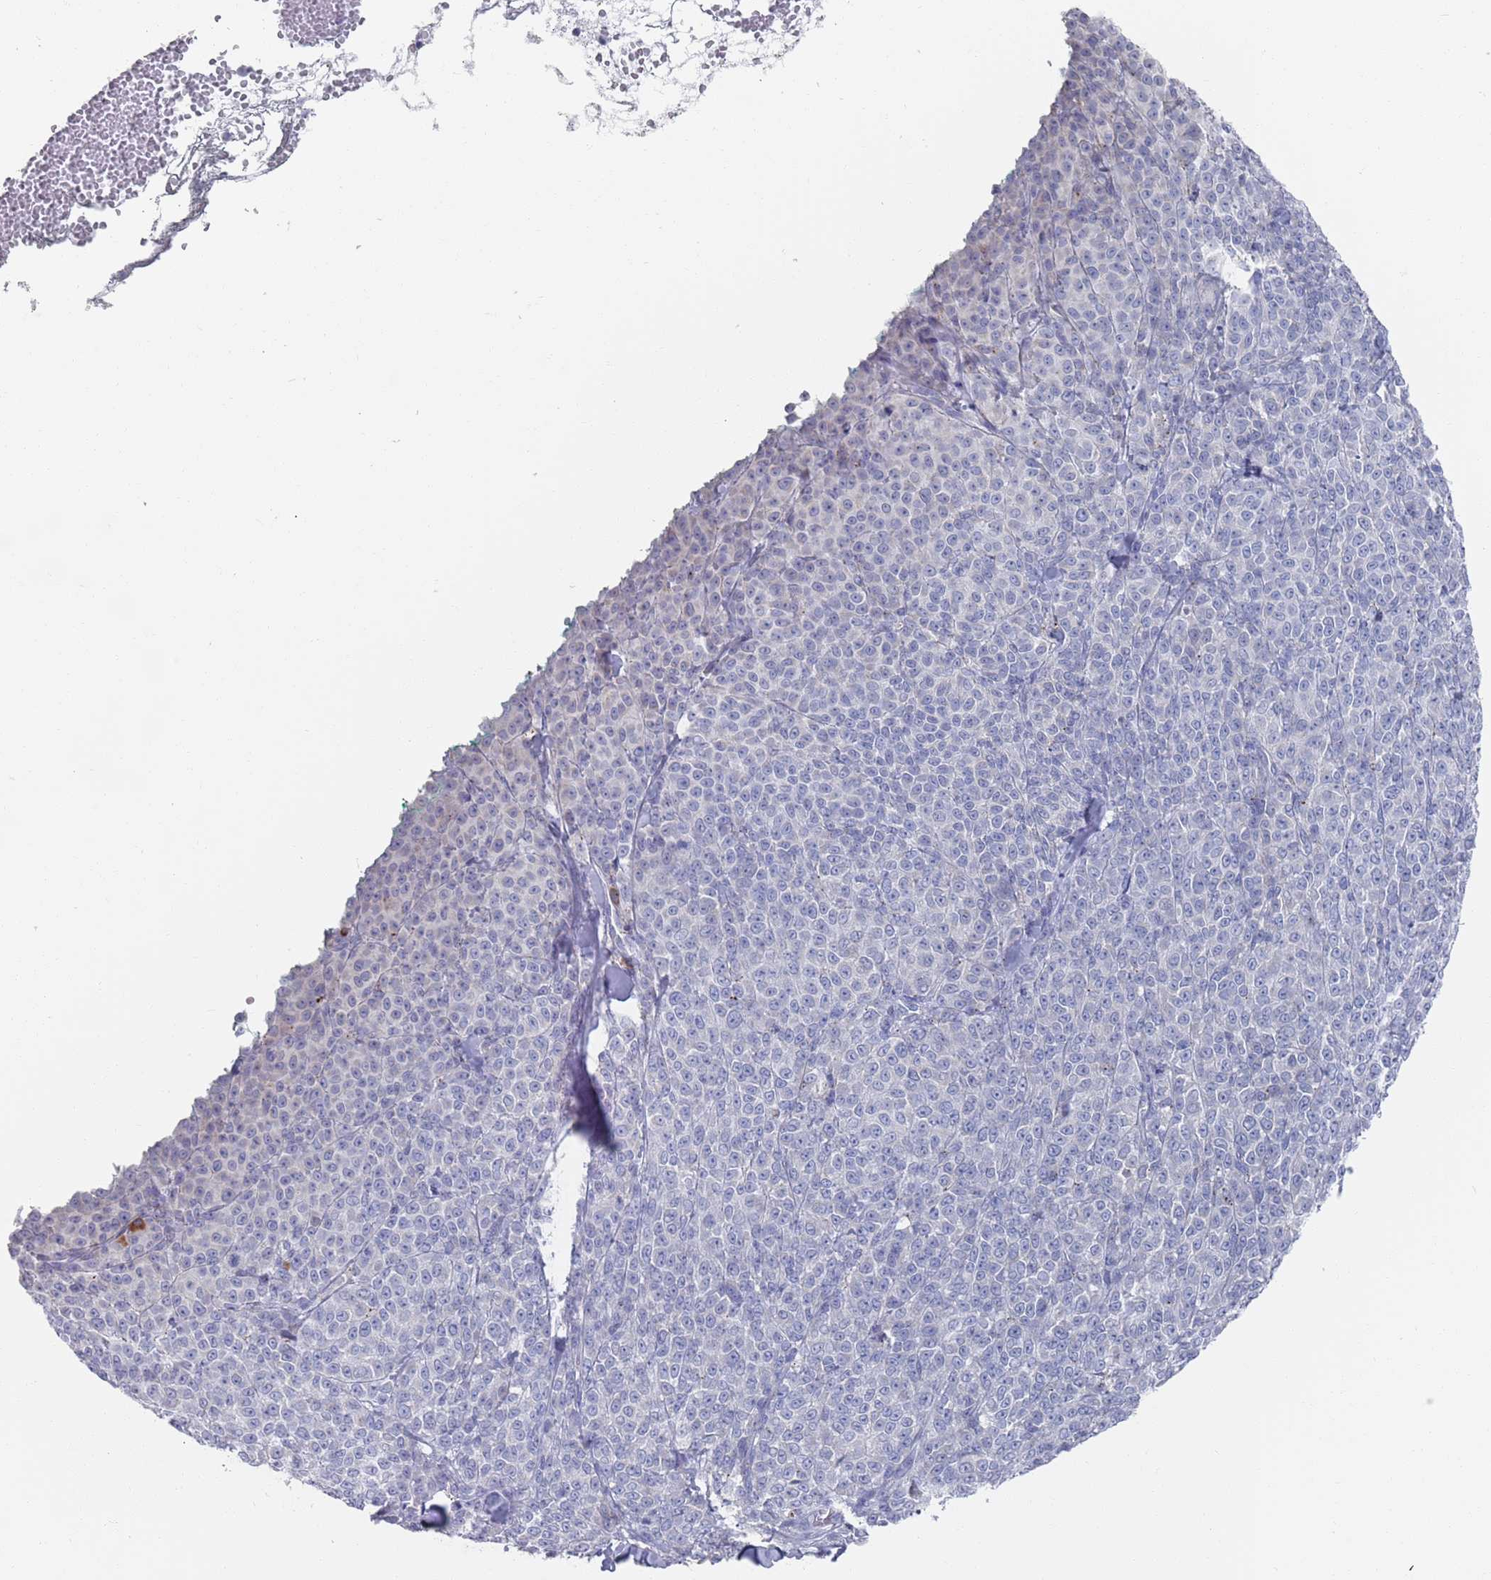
{"staining": {"intensity": "negative", "quantity": "none", "location": "none"}, "tissue": "melanoma", "cell_type": "Tumor cells", "image_type": "cancer", "snomed": [{"axis": "morphology", "description": "Normal tissue, NOS"}, {"axis": "morphology", "description": "Malignant melanoma, NOS"}, {"axis": "topography", "description": "Skin"}], "caption": "There is no significant expression in tumor cells of melanoma.", "gene": "MAT1A", "patient": {"sex": "female", "age": 34}}